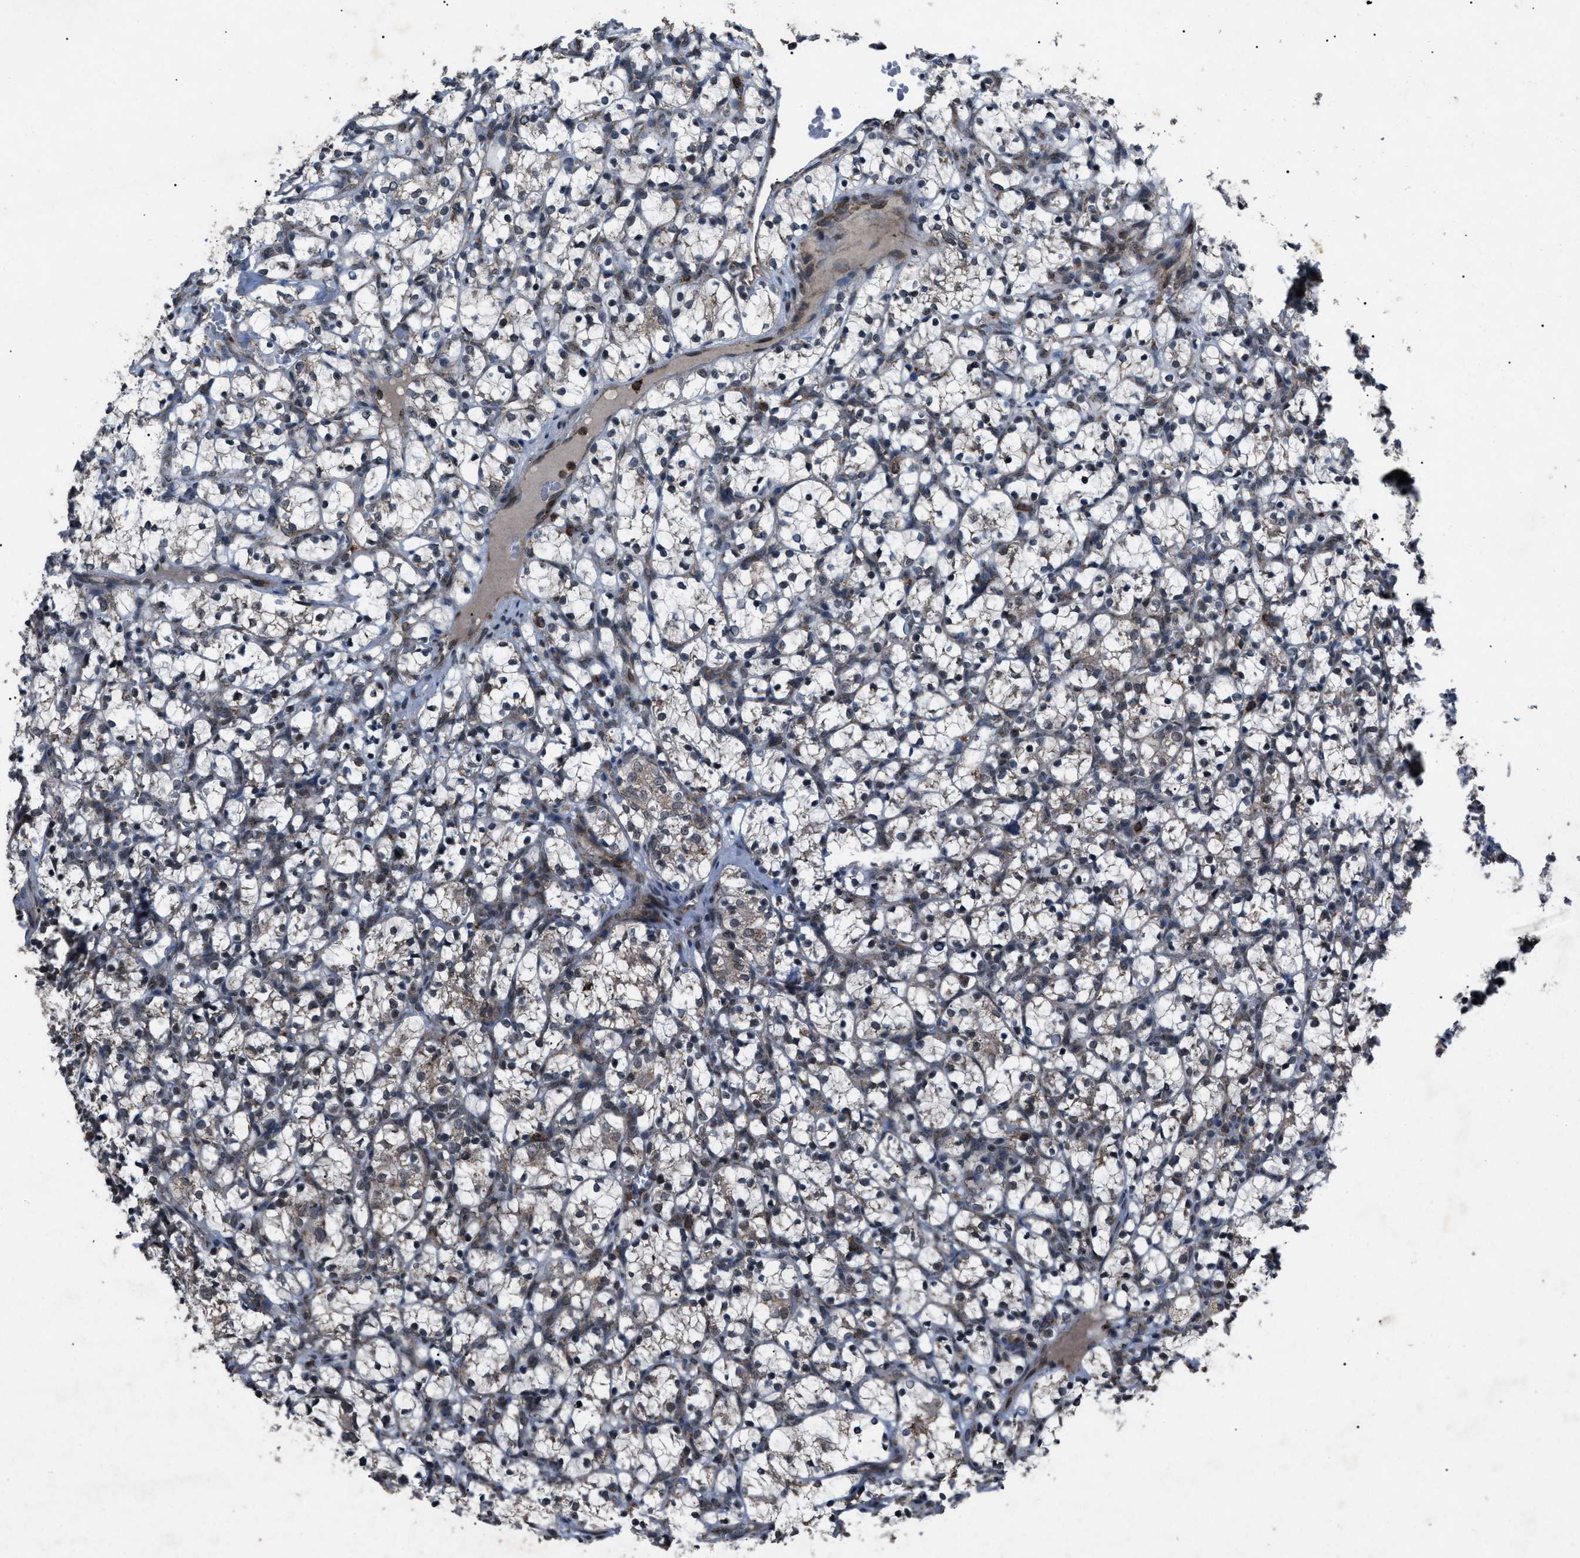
{"staining": {"intensity": "moderate", "quantity": "<25%", "location": "cytoplasmic/membranous"}, "tissue": "renal cancer", "cell_type": "Tumor cells", "image_type": "cancer", "snomed": [{"axis": "morphology", "description": "Adenocarcinoma, NOS"}, {"axis": "topography", "description": "Kidney"}], "caption": "Protein staining by IHC reveals moderate cytoplasmic/membranous expression in about <25% of tumor cells in renal cancer (adenocarcinoma).", "gene": "ZFAND2A", "patient": {"sex": "female", "age": 69}}